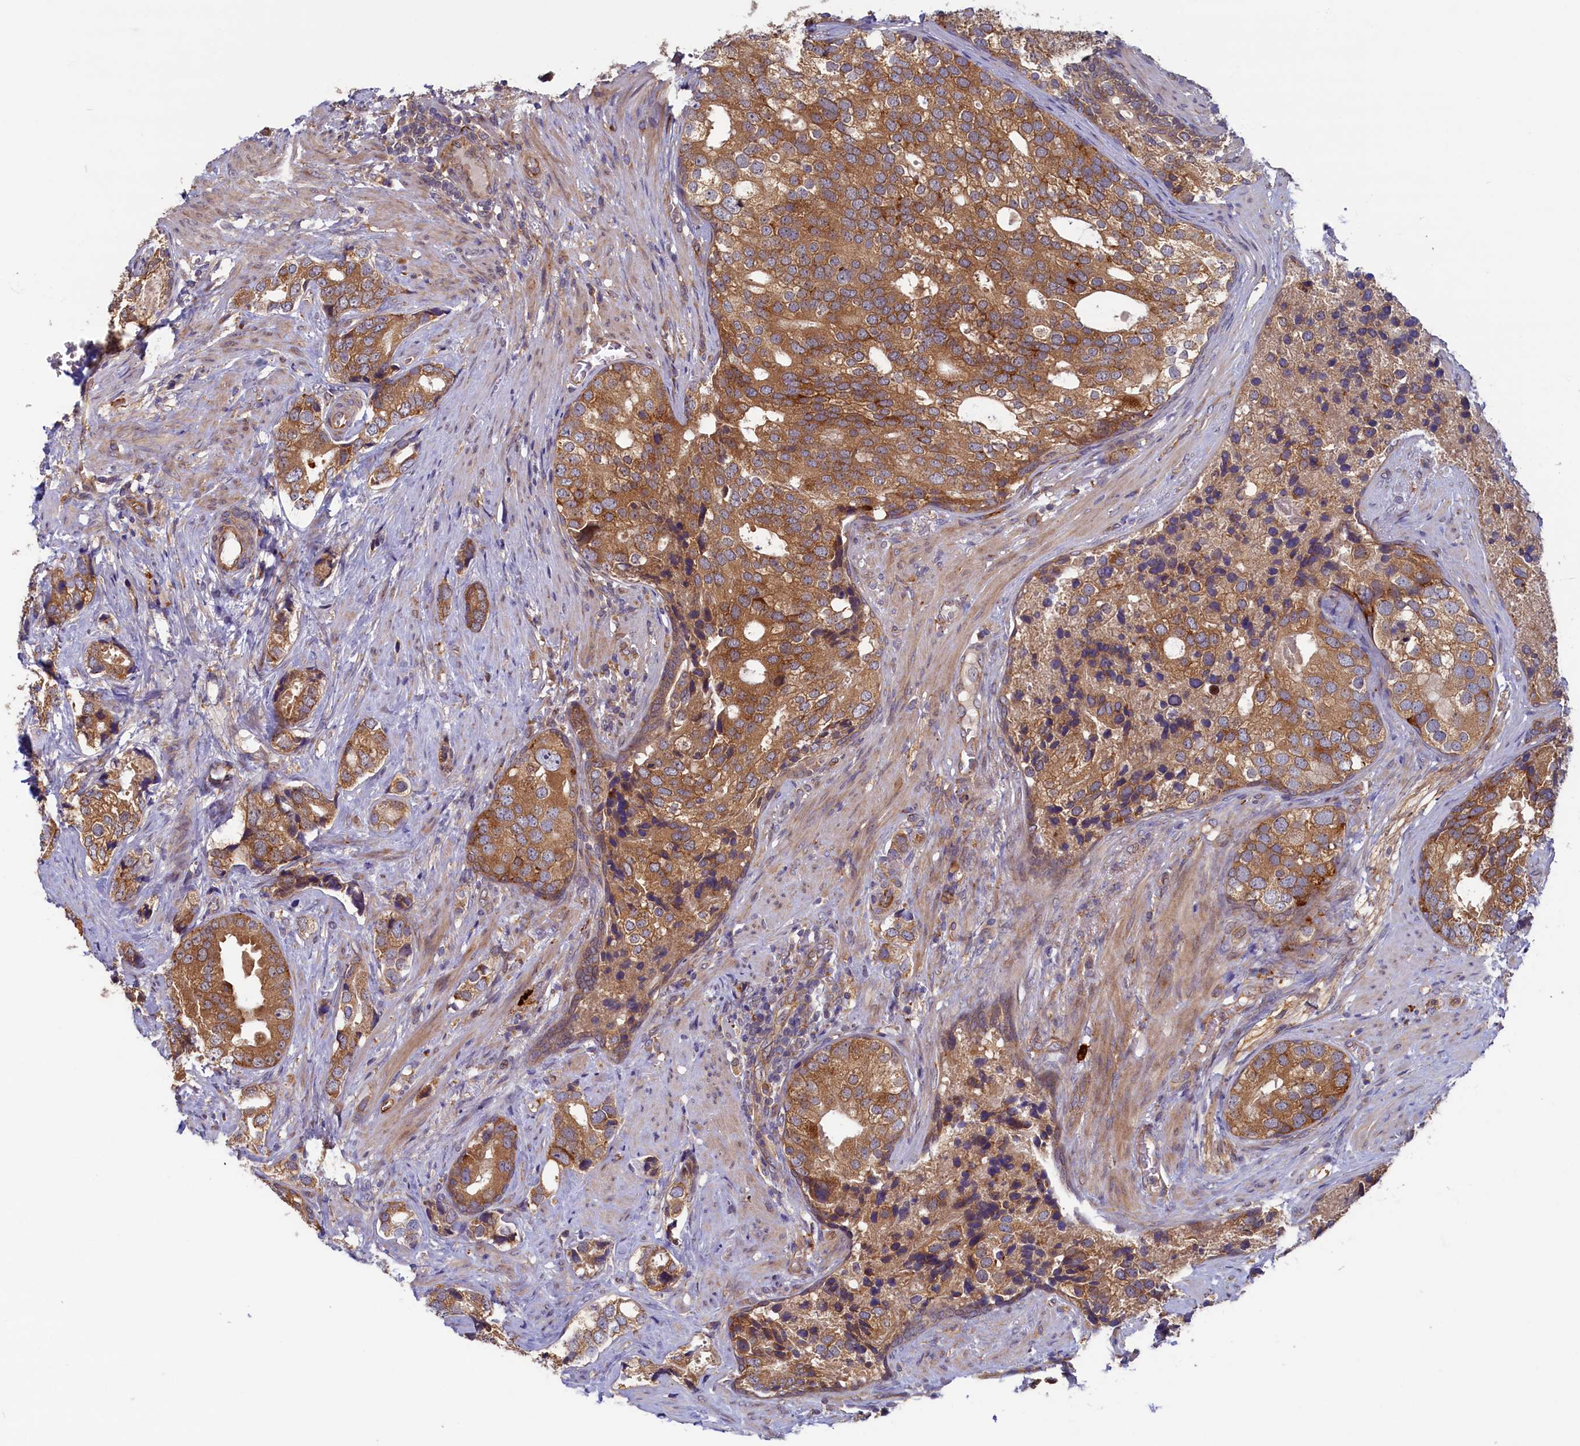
{"staining": {"intensity": "moderate", "quantity": ">75%", "location": "cytoplasmic/membranous"}, "tissue": "prostate cancer", "cell_type": "Tumor cells", "image_type": "cancer", "snomed": [{"axis": "morphology", "description": "Adenocarcinoma, High grade"}, {"axis": "topography", "description": "Prostate"}], "caption": "Protein analysis of prostate adenocarcinoma (high-grade) tissue exhibits moderate cytoplasmic/membranous staining in approximately >75% of tumor cells. (brown staining indicates protein expression, while blue staining denotes nuclei).", "gene": "STX12", "patient": {"sex": "male", "age": 75}}